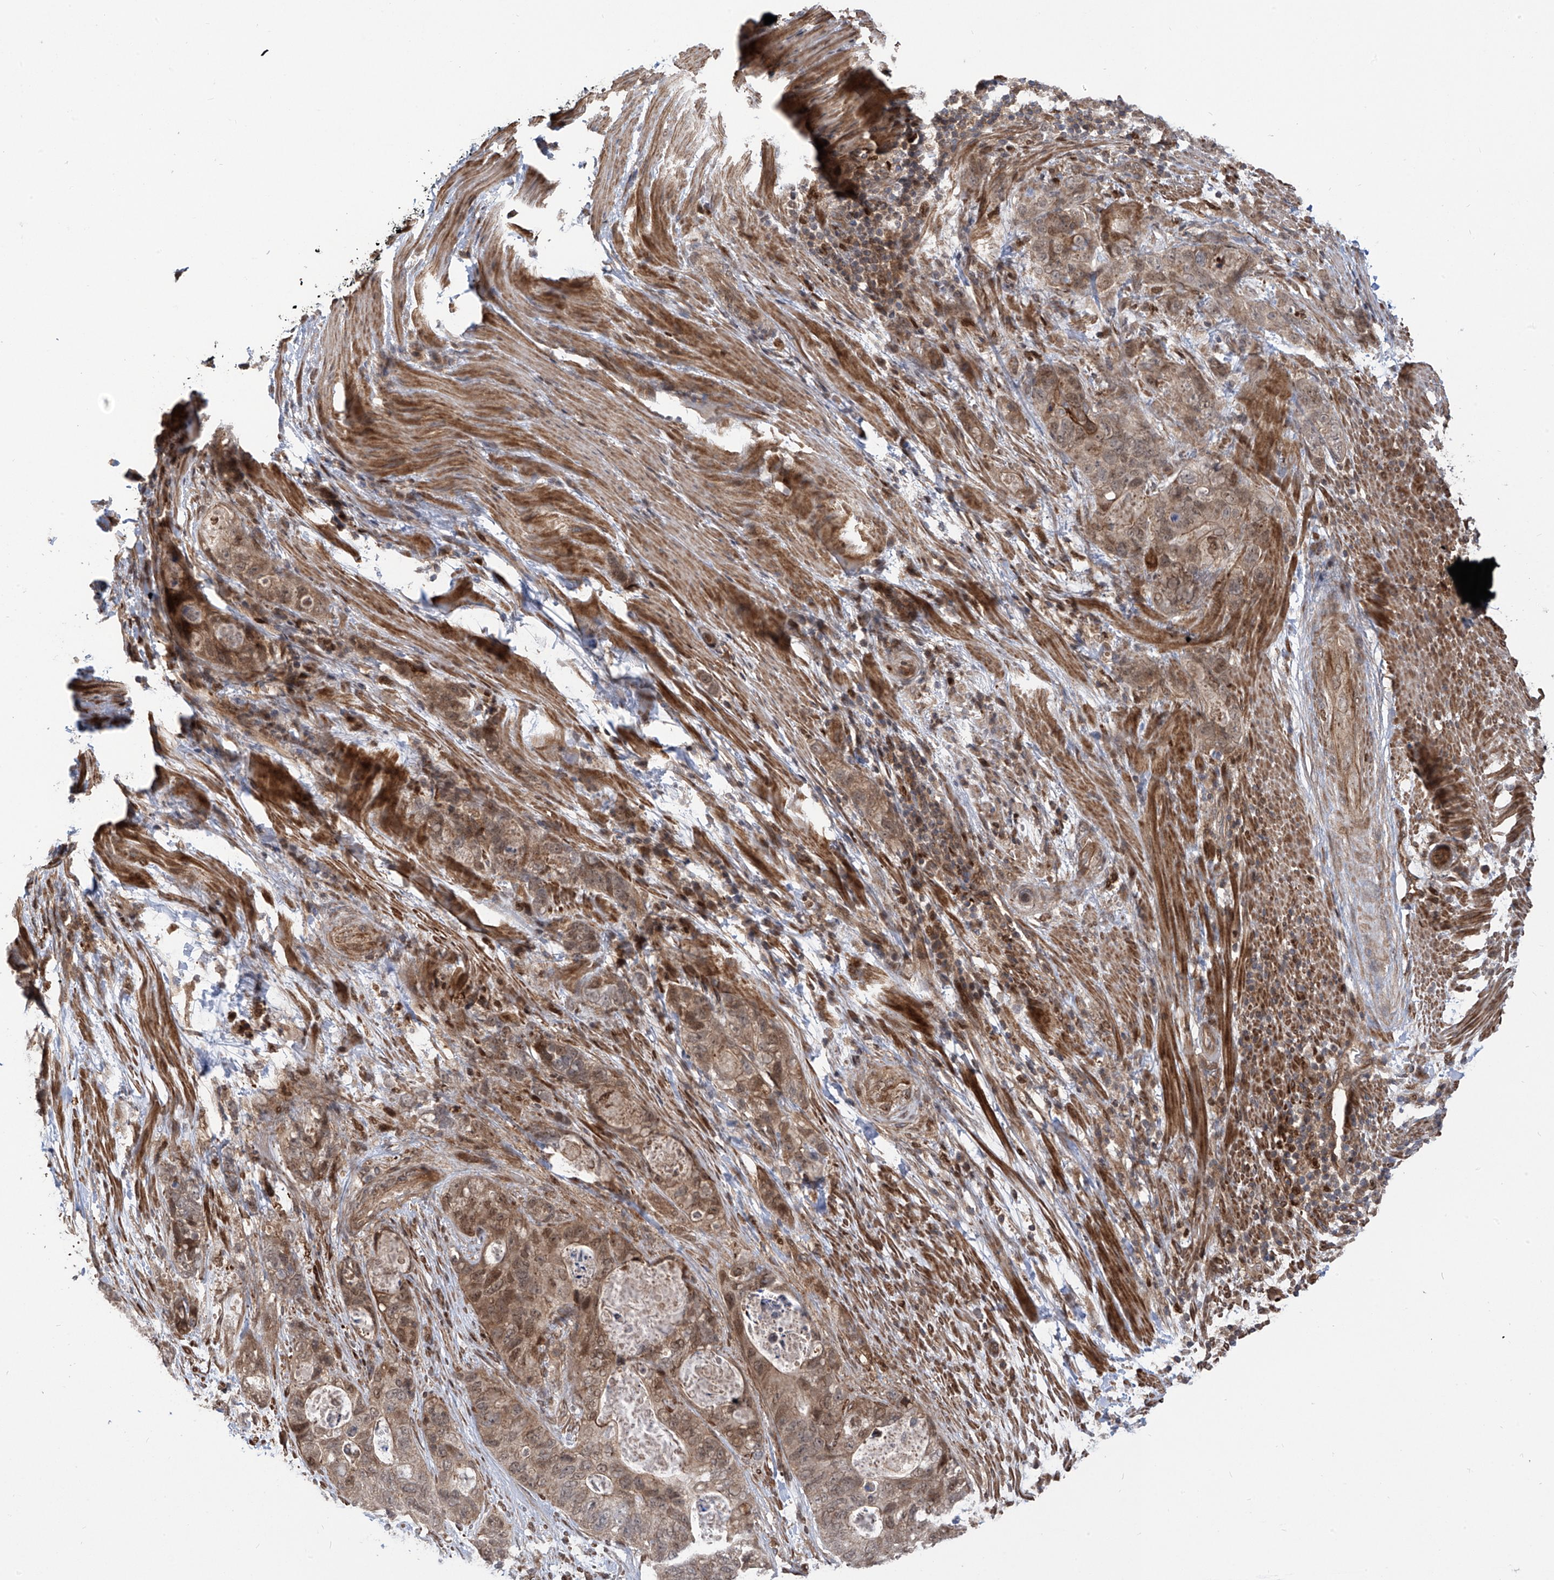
{"staining": {"intensity": "moderate", "quantity": ">75%", "location": "cytoplasmic/membranous,nuclear"}, "tissue": "stomach cancer", "cell_type": "Tumor cells", "image_type": "cancer", "snomed": [{"axis": "morphology", "description": "Adenocarcinoma, NOS"}, {"axis": "topography", "description": "Stomach"}], "caption": "Moderate cytoplasmic/membranous and nuclear staining is present in about >75% of tumor cells in stomach cancer (adenocarcinoma).", "gene": "ATAD2B", "patient": {"sex": "female", "age": 89}}